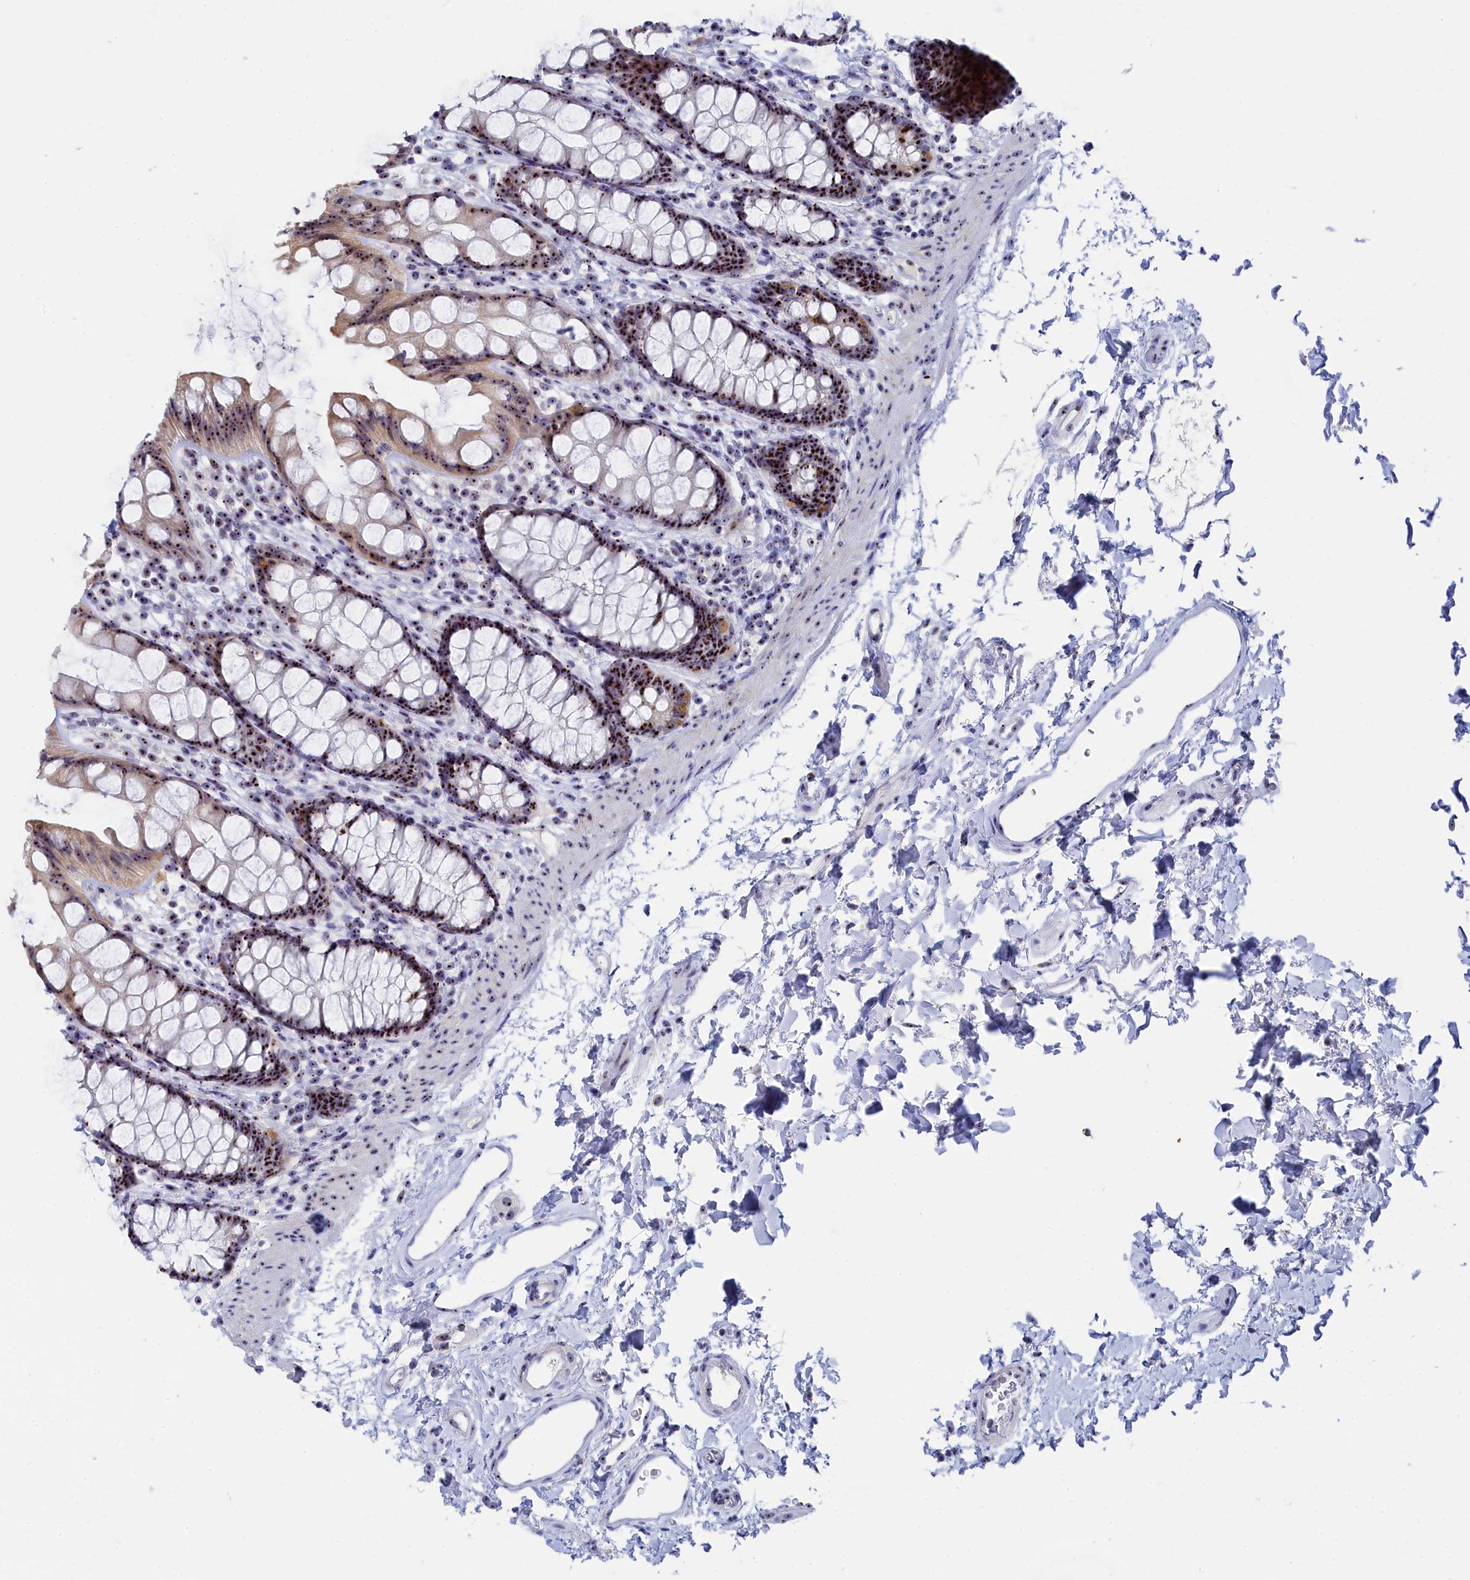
{"staining": {"intensity": "strong", "quantity": ">75%", "location": "nuclear"}, "tissue": "rectum", "cell_type": "Glandular cells", "image_type": "normal", "snomed": [{"axis": "morphology", "description": "Normal tissue, NOS"}, {"axis": "topography", "description": "Rectum"}], "caption": "Immunohistochemistry (IHC) (DAB (3,3'-diaminobenzidine)) staining of normal human rectum demonstrates strong nuclear protein positivity in approximately >75% of glandular cells.", "gene": "RSL1D1", "patient": {"sex": "female", "age": 65}}